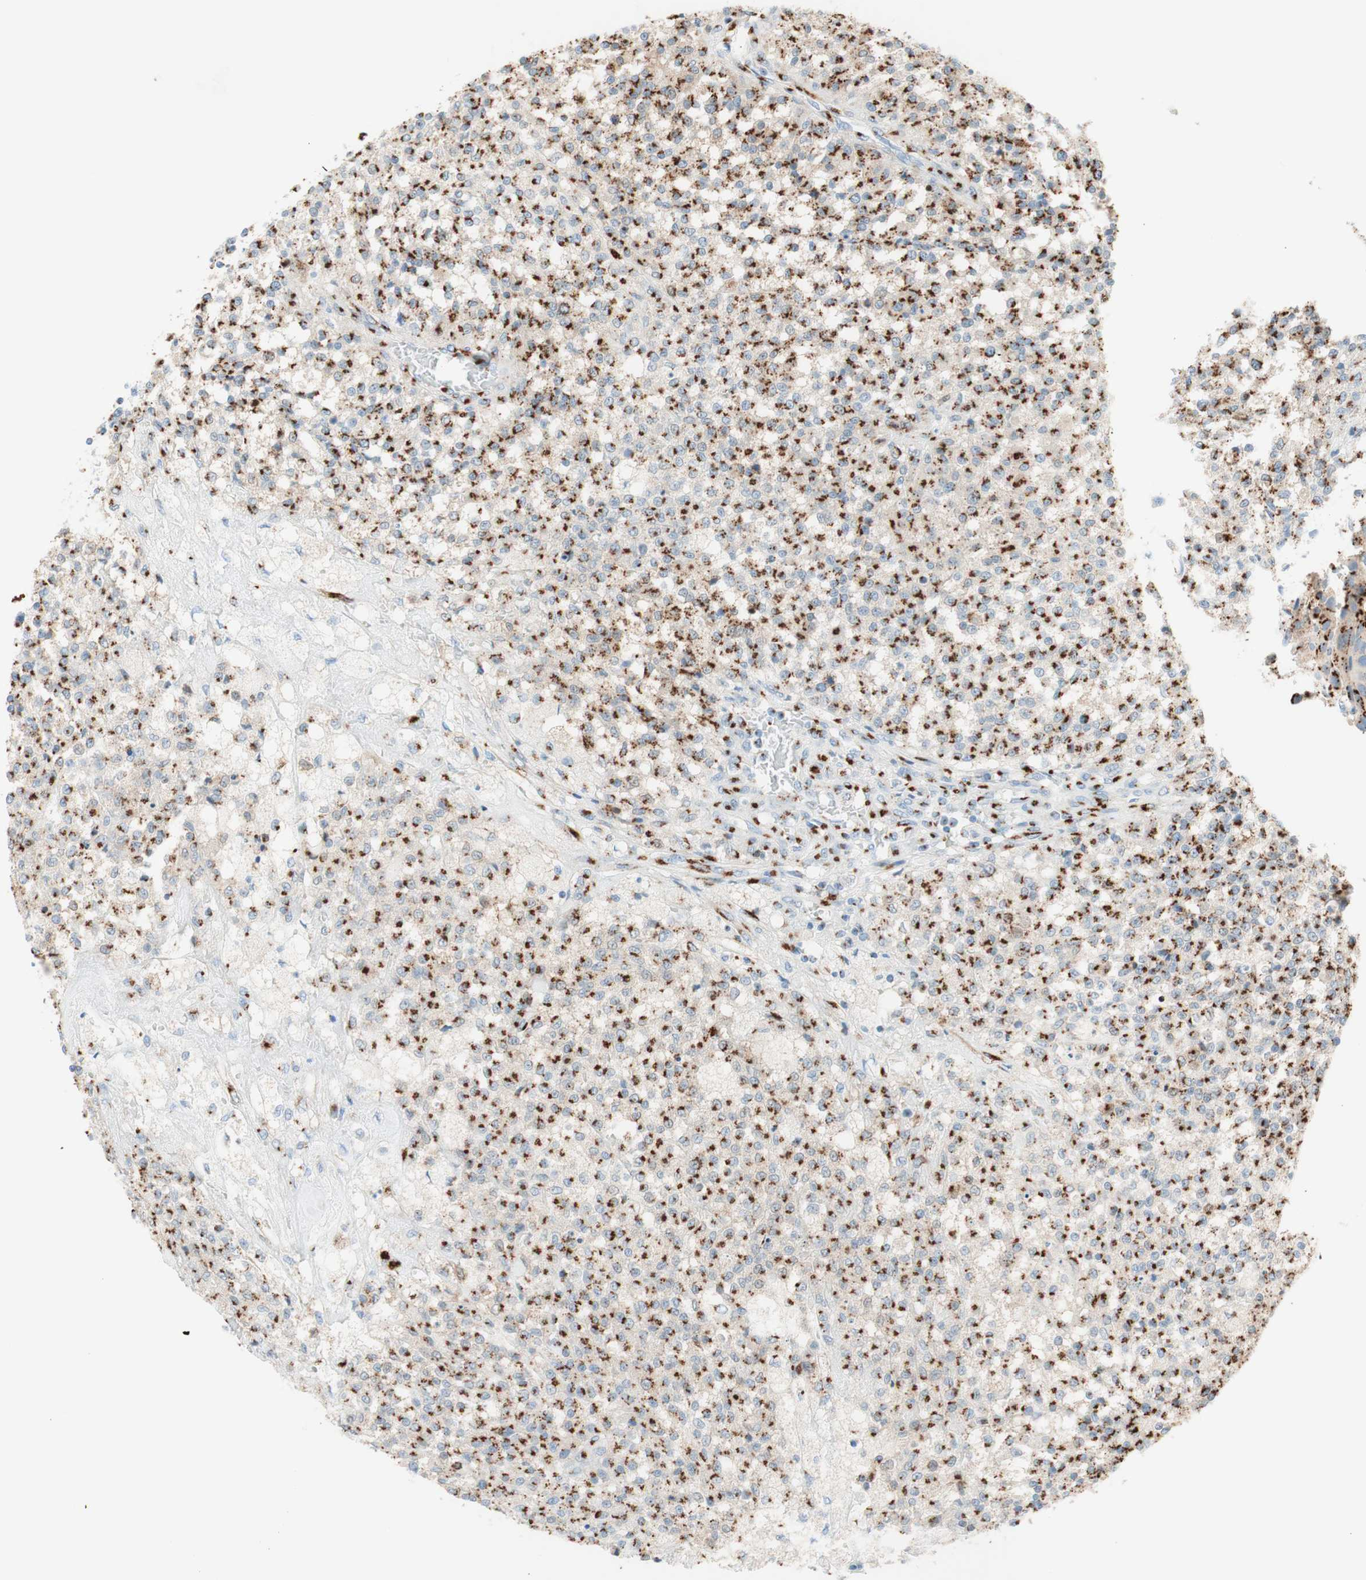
{"staining": {"intensity": "strong", "quantity": ">75%", "location": "cytoplasmic/membranous"}, "tissue": "testis cancer", "cell_type": "Tumor cells", "image_type": "cancer", "snomed": [{"axis": "morphology", "description": "Seminoma, NOS"}, {"axis": "topography", "description": "Testis"}], "caption": "This micrograph reveals immunohistochemistry (IHC) staining of human seminoma (testis), with high strong cytoplasmic/membranous positivity in about >75% of tumor cells.", "gene": "GOLGB1", "patient": {"sex": "male", "age": 59}}